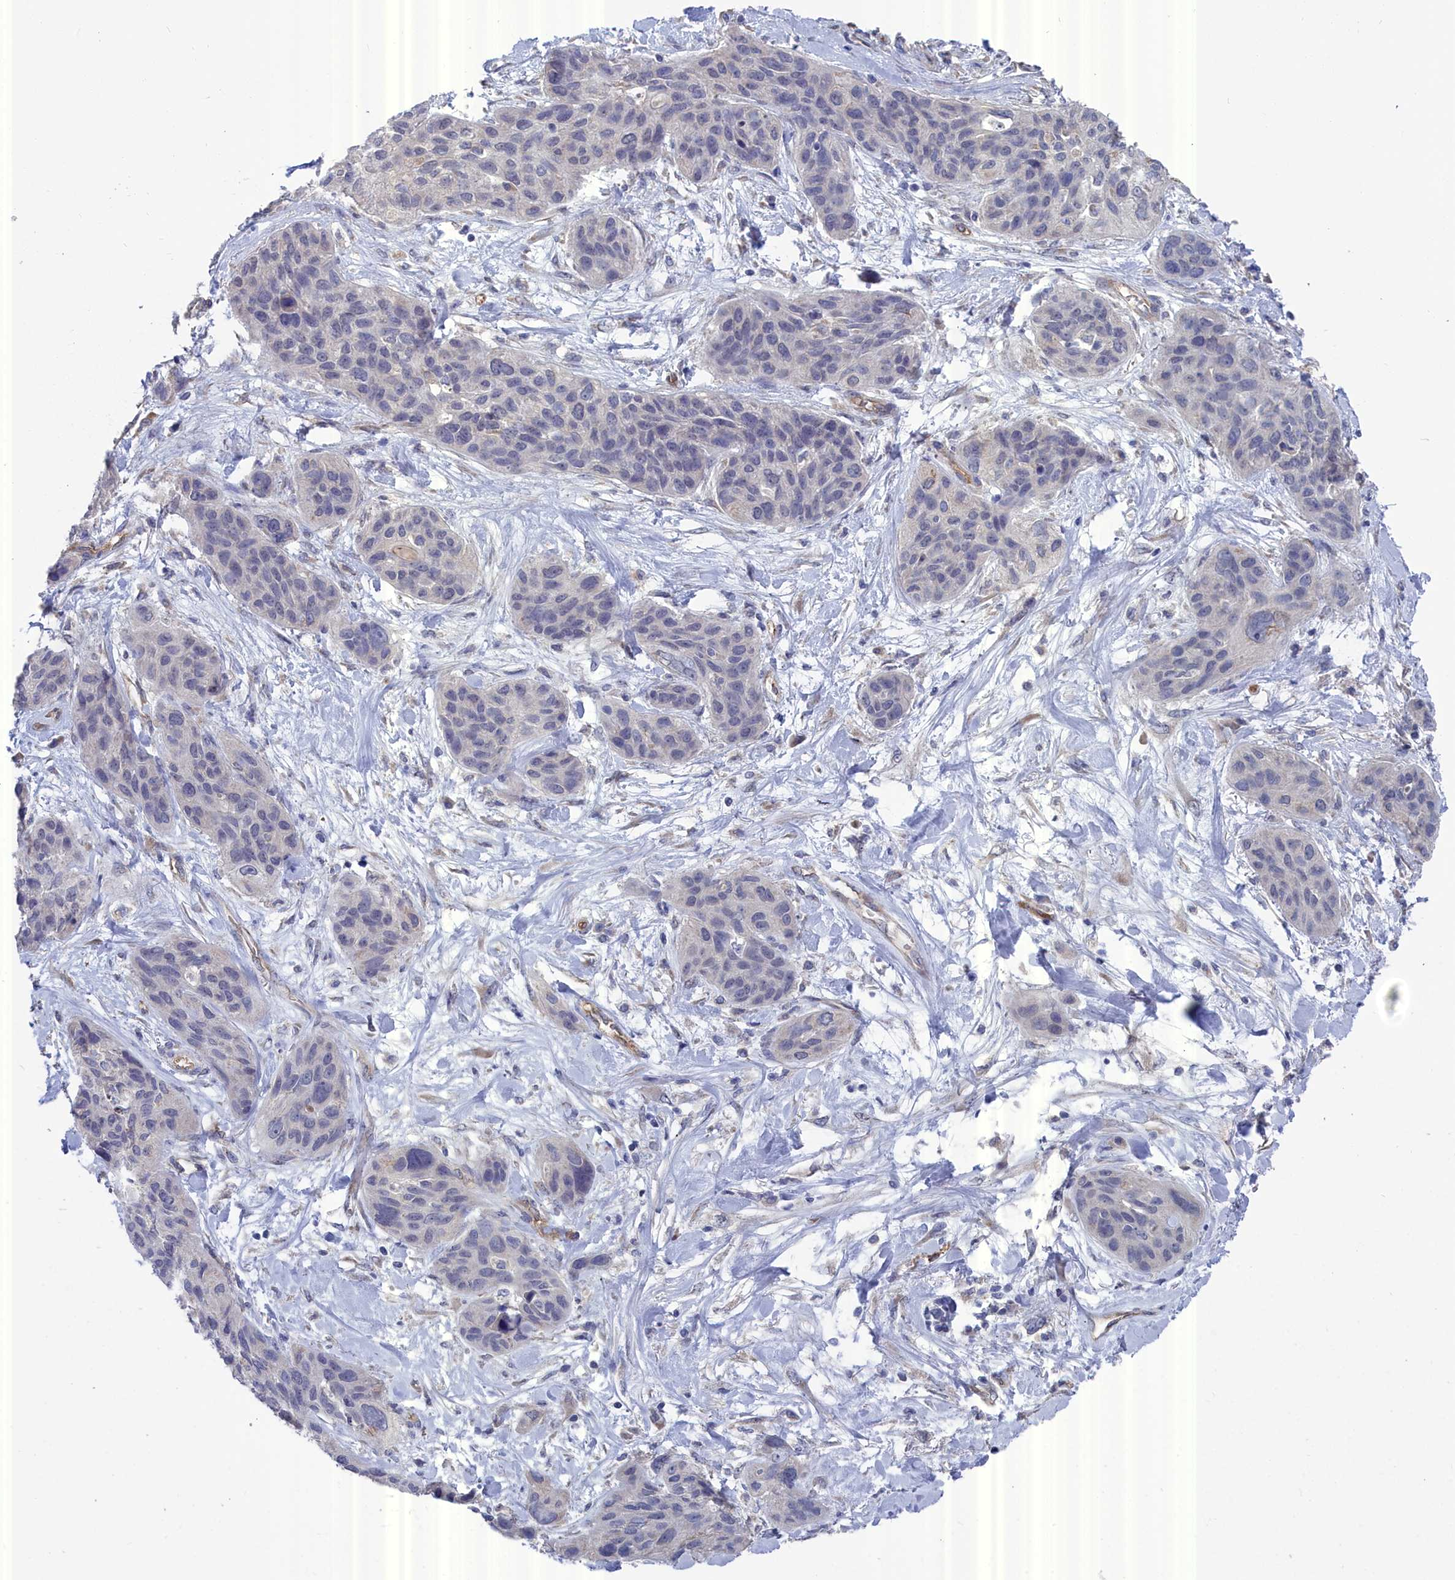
{"staining": {"intensity": "negative", "quantity": "none", "location": "none"}, "tissue": "lung cancer", "cell_type": "Tumor cells", "image_type": "cancer", "snomed": [{"axis": "morphology", "description": "Squamous cell carcinoma, NOS"}, {"axis": "topography", "description": "Lung"}], "caption": "Tumor cells show no significant positivity in lung squamous cell carcinoma.", "gene": "RDX", "patient": {"sex": "female", "age": 70}}